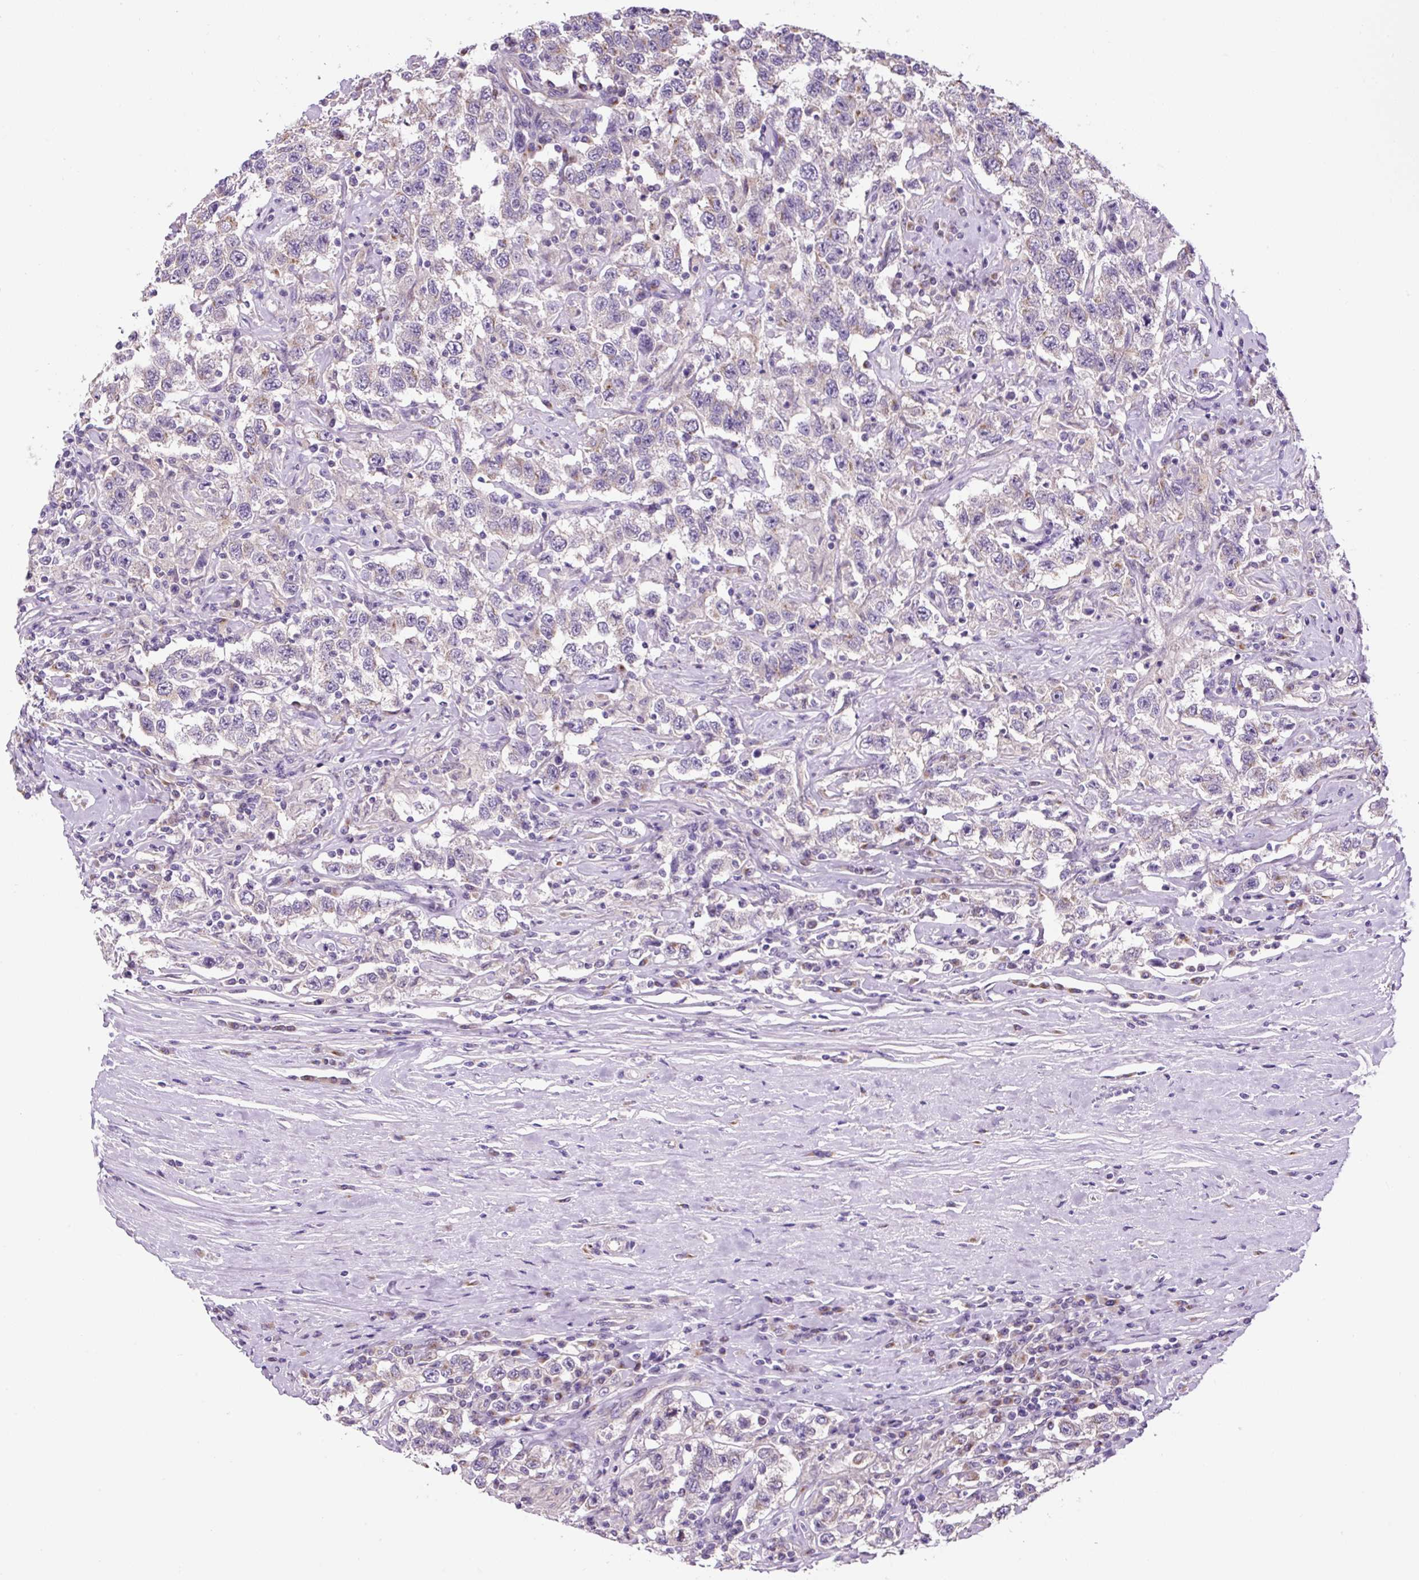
{"staining": {"intensity": "weak", "quantity": "25%-75%", "location": "cytoplasmic/membranous"}, "tissue": "testis cancer", "cell_type": "Tumor cells", "image_type": "cancer", "snomed": [{"axis": "morphology", "description": "Seminoma, NOS"}, {"axis": "topography", "description": "Testis"}], "caption": "Testis cancer was stained to show a protein in brown. There is low levels of weak cytoplasmic/membranous positivity in approximately 25%-75% of tumor cells.", "gene": "GORASP1", "patient": {"sex": "male", "age": 41}}